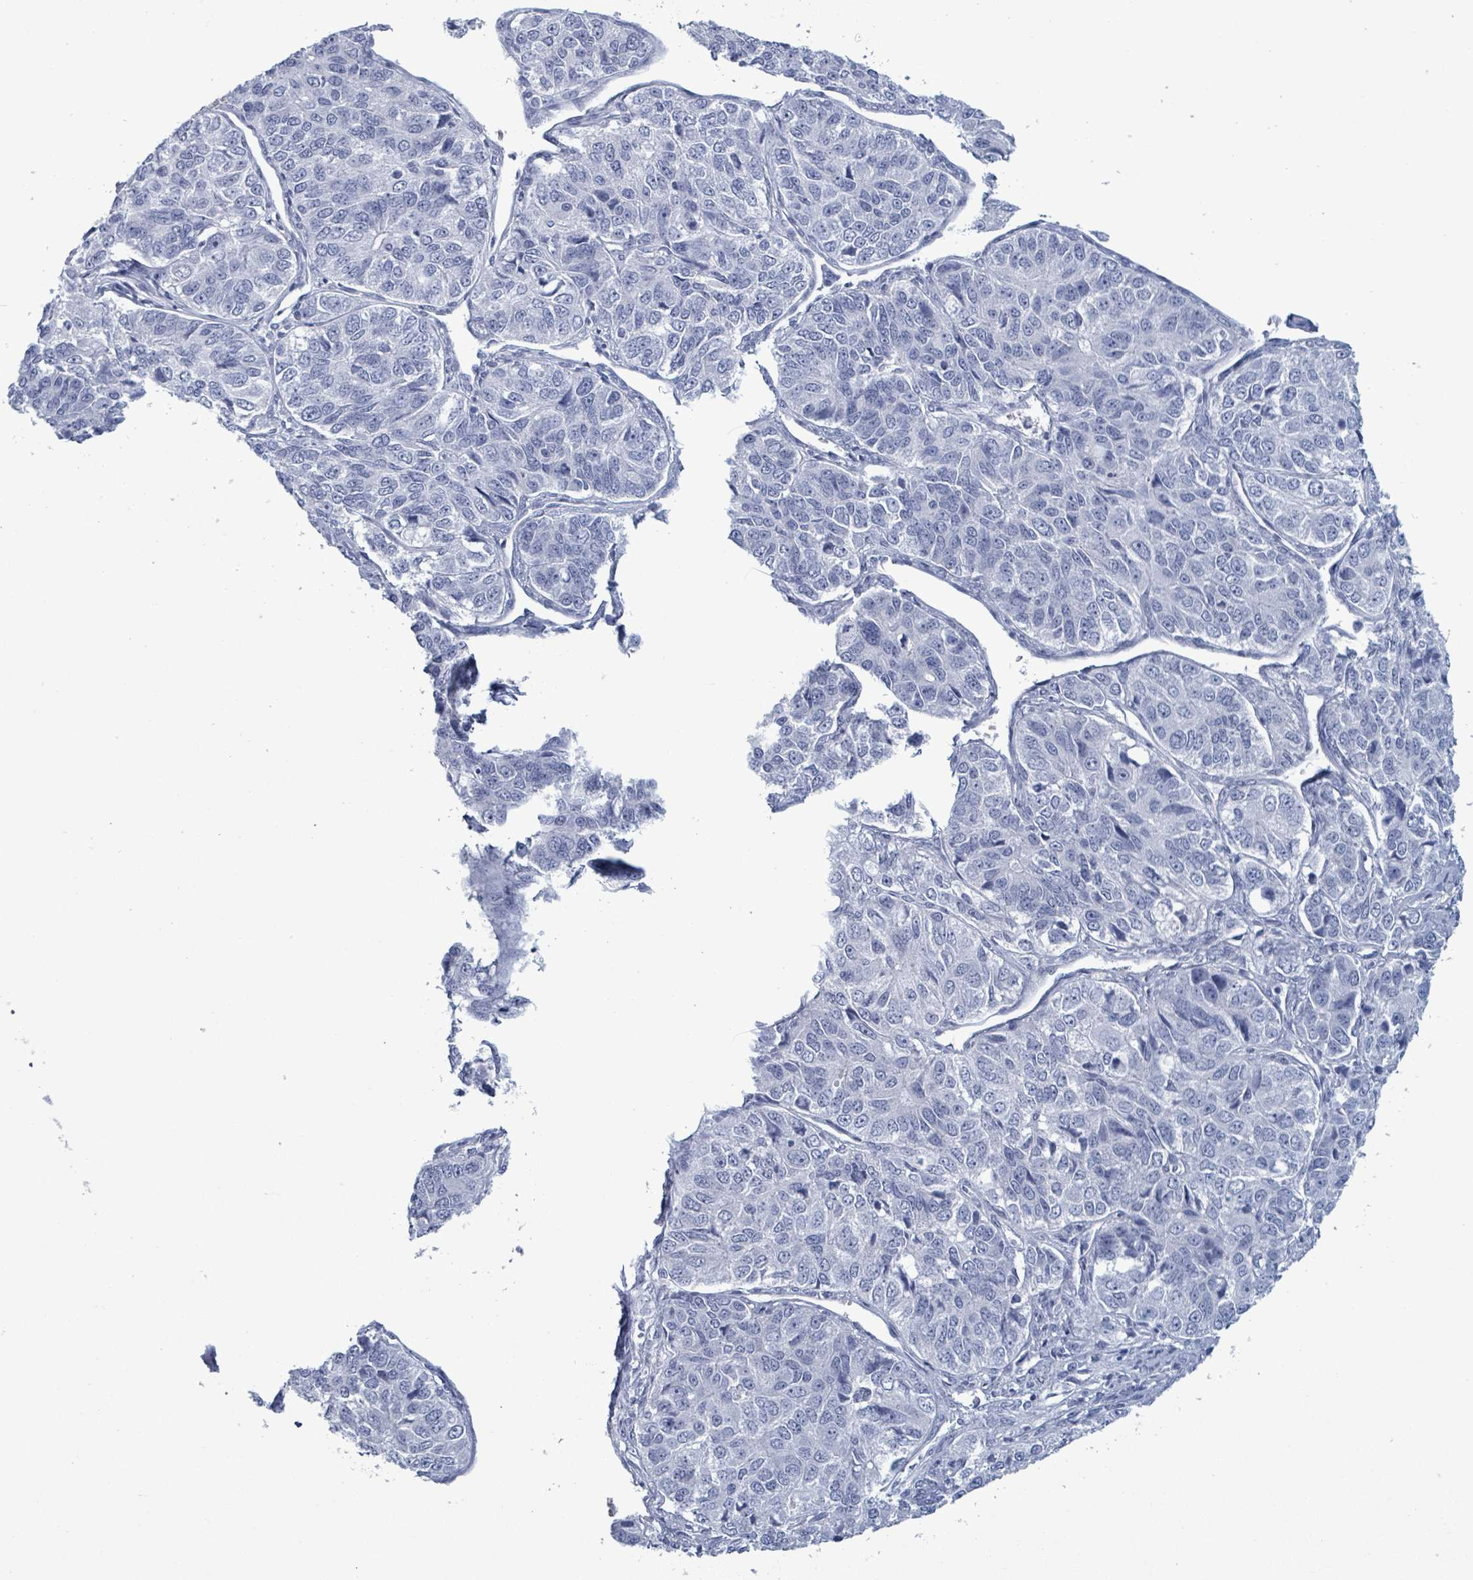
{"staining": {"intensity": "negative", "quantity": "none", "location": "none"}, "tissue": "ovarian cancer", "cell_type": "Tumor cells", "image_type": "cancer", "snomed": [{"axis": "morphology", "description": "Carcinoma, endometroid"}, {"axis": "topography", "description": "Ovary"}], "caption": "High power microscopy image of an immunohistochemistry histopathology image of endometroid carcinoma (ovarian), revealing no significant positivity in tumor cells. The staining is performed using DAB (3,3'-diaminobenzidine) brown chromogen with nuclei counter-stained in using hematoxylin.", "gene": "ZNF771", "patient": {"sex": "female", "age": 51}}